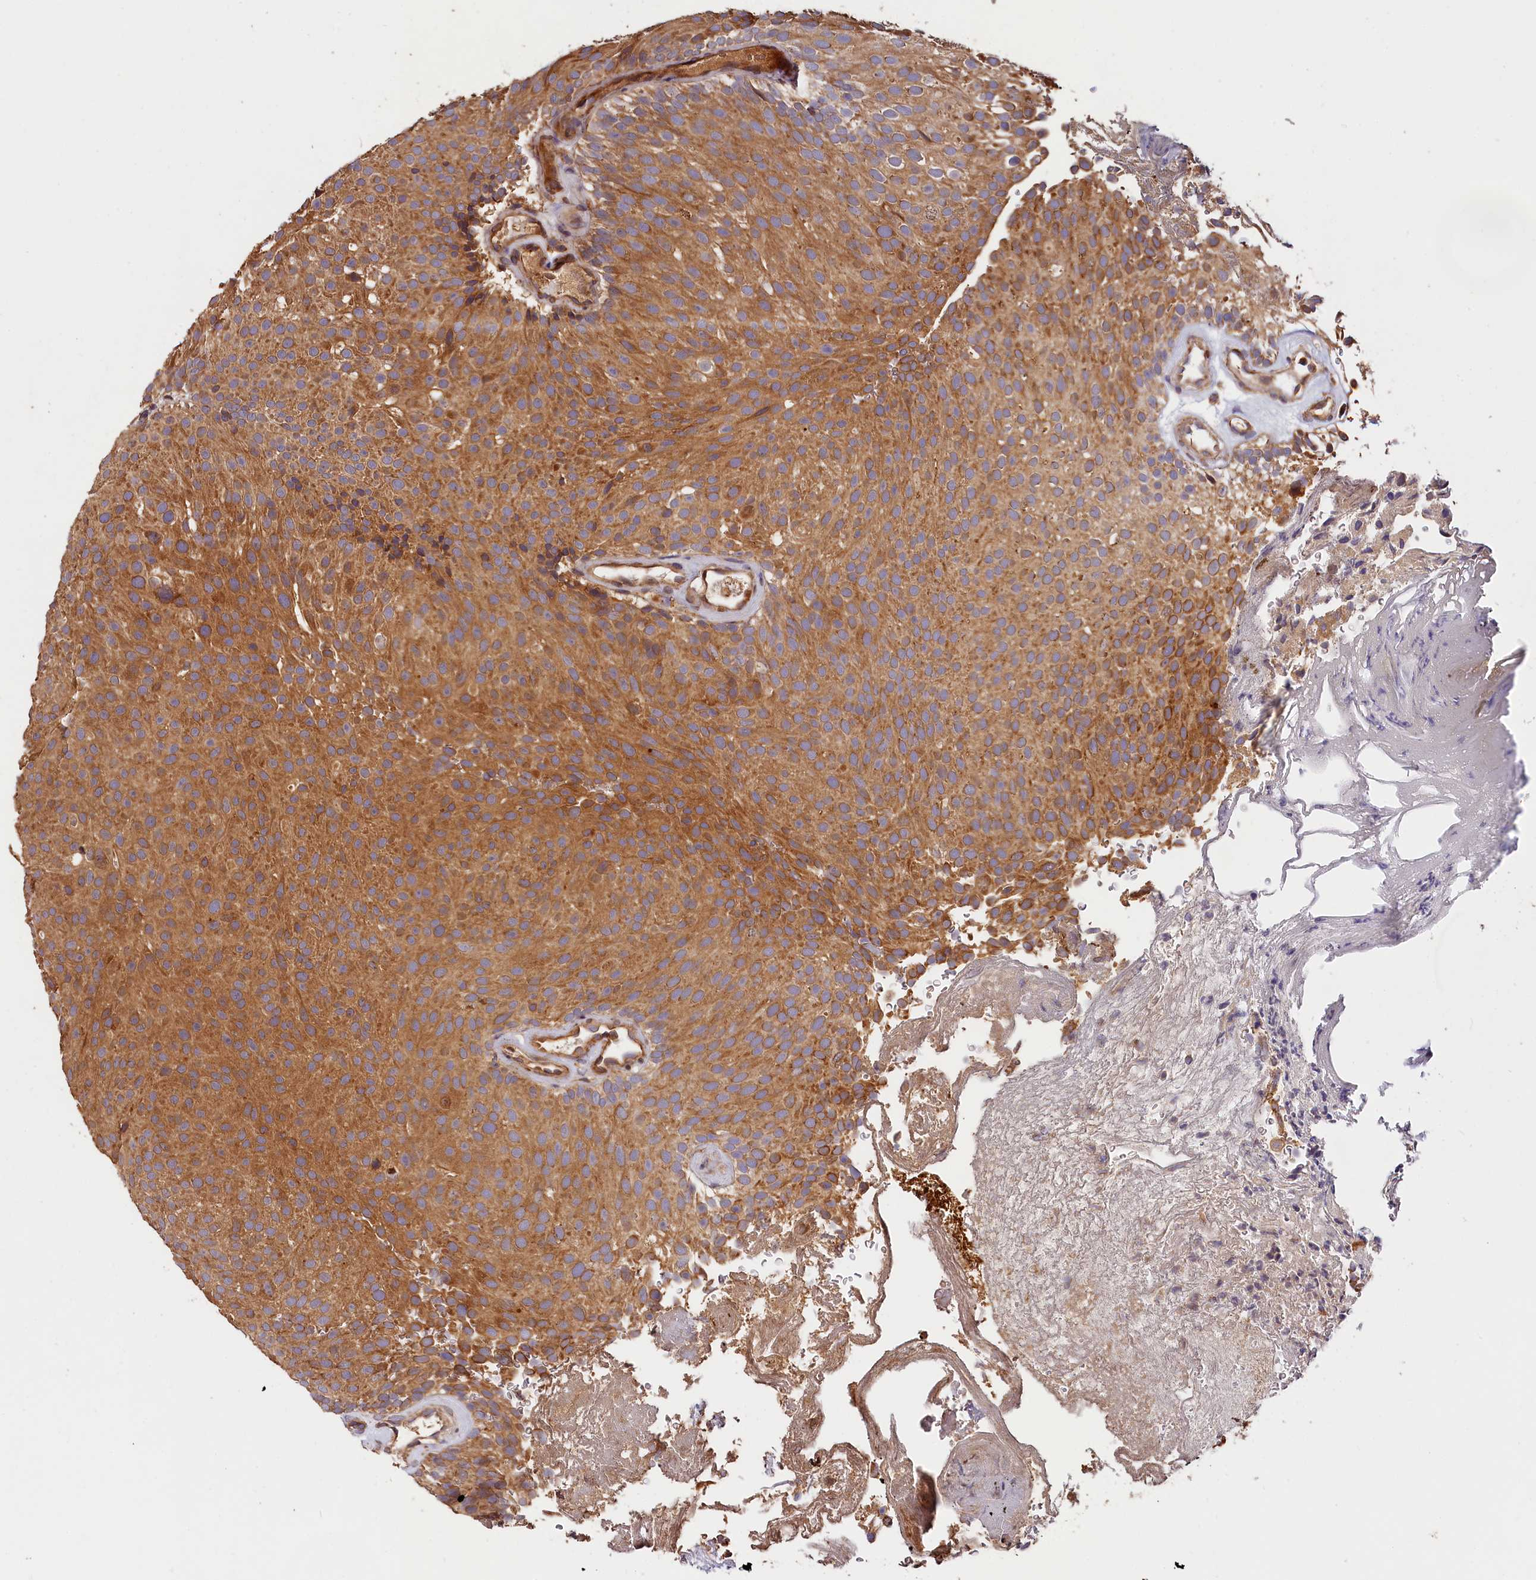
{"staining": {"intensity": "strong", "quantity": ">75%", "location": "cytoplasmic/membranous"}, "tissue": "urothelial cancer", "cell_type": "Tumor cells", "image_type": "cancer", "snomed": [{"axis": "morphology", "description": "Urothelial carcinoma, Low grade"}, {"axis": "topography", "description": "Urinary bladder"}], "caption": "A histopathology image of urothelial cancer stained for a protein displays strong cytoplasmic/membranous brown staining in tumor cells. (brown staining indicates protein expression, while blue staining denotes nuclei).", "gene": "HMOX2", "patient": {"sex": "male", "age": 78}}